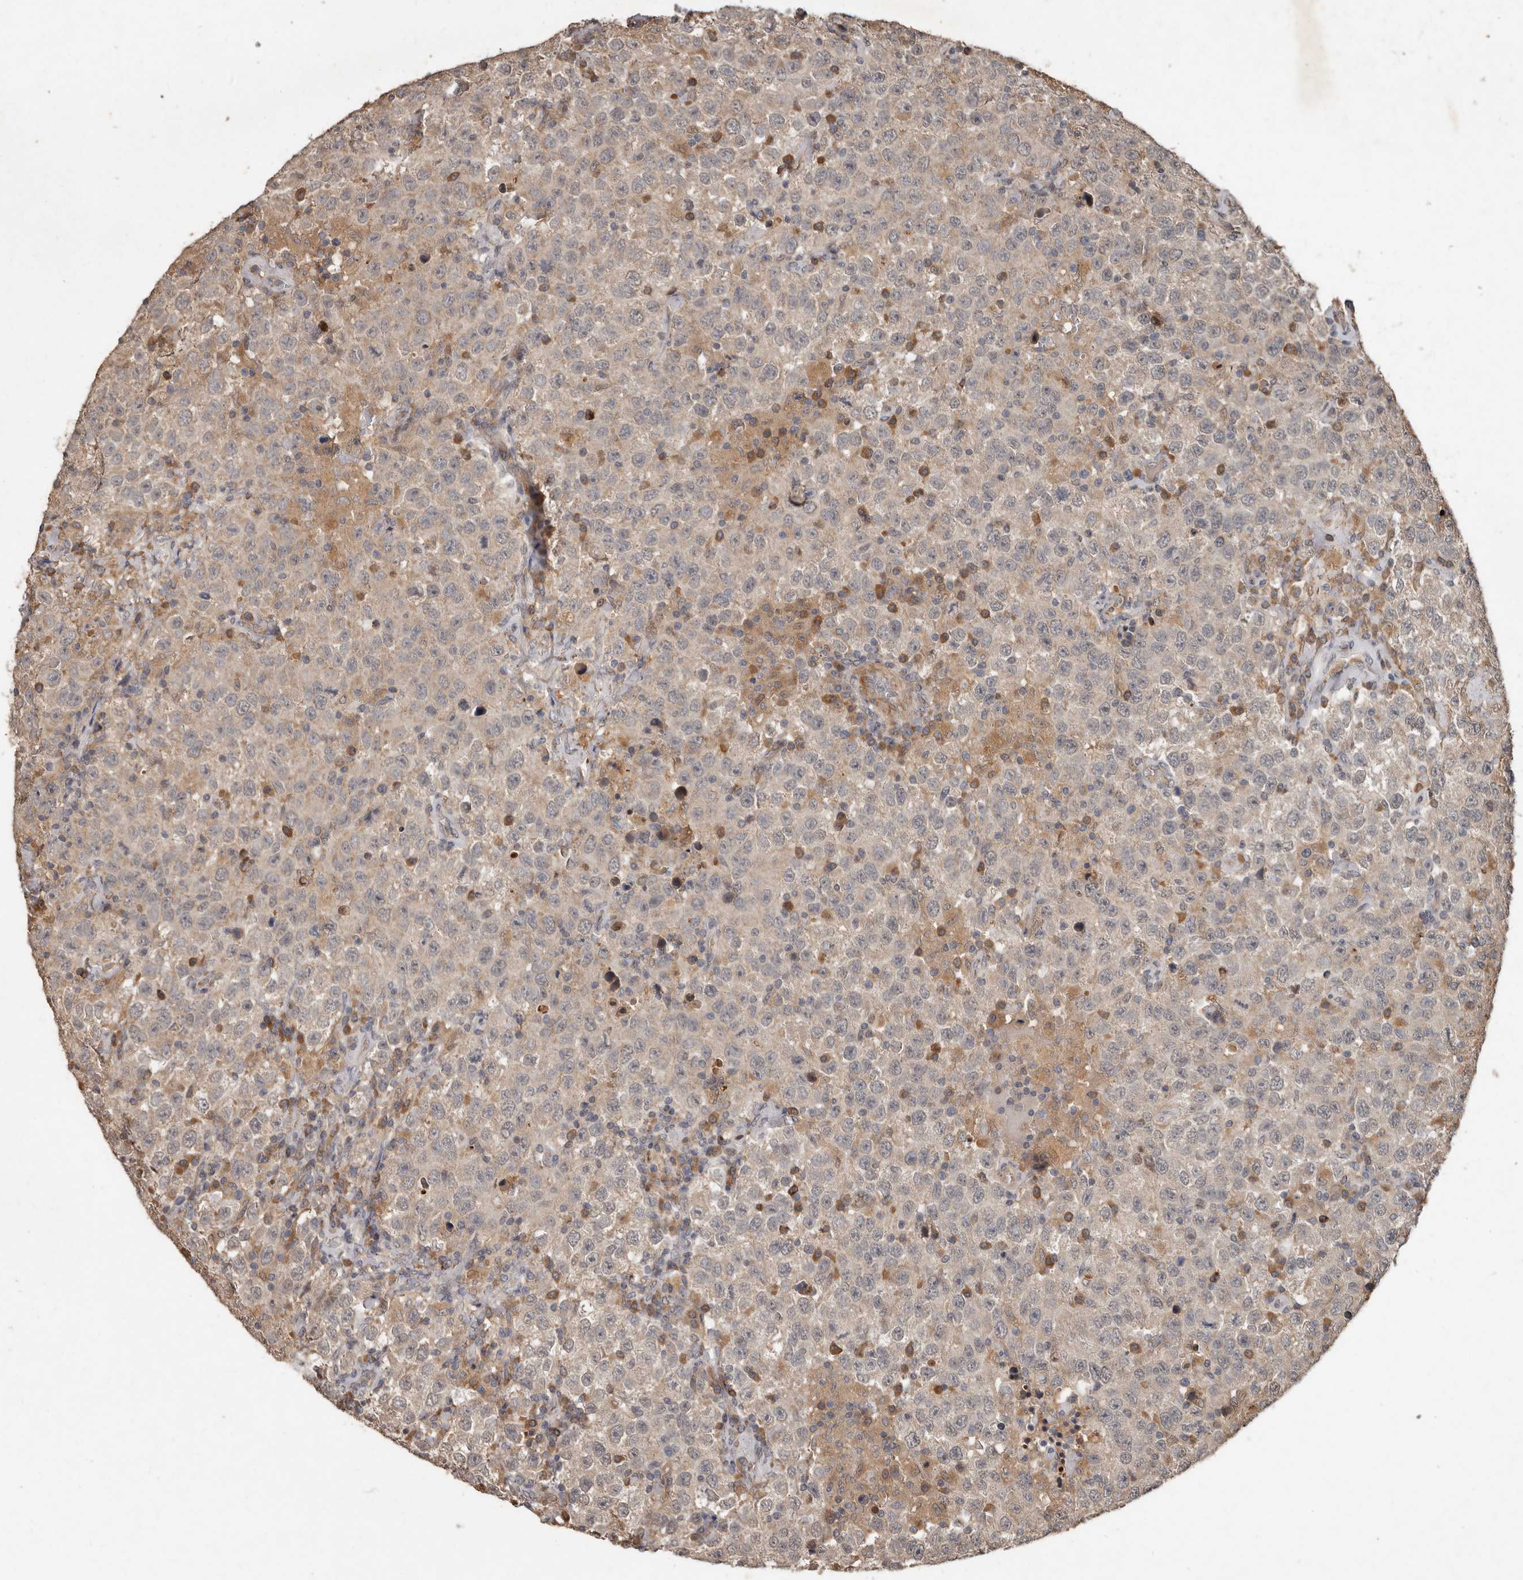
{"staining": {"intensity": "weak", "quantity": "25%-75%", "location": "cytoplasmic/membranous"}, "tissue": "testis cancer", "cell_type": "Tumor cells", "image_type": "cancer", "snomed": [{"axis": "morphology", "description": "Seminoma, NOS"}, {"axis": "topography", "description": "Testis"}], "caption": "Immunohistochemical staining of human seminoma (testis) reveals weak cytoplasmic/membranous protein positivity in about 25%-75% of tumor cells.", "gene": "KIF26B", "patient": {"sex": "male", "age": 41}}